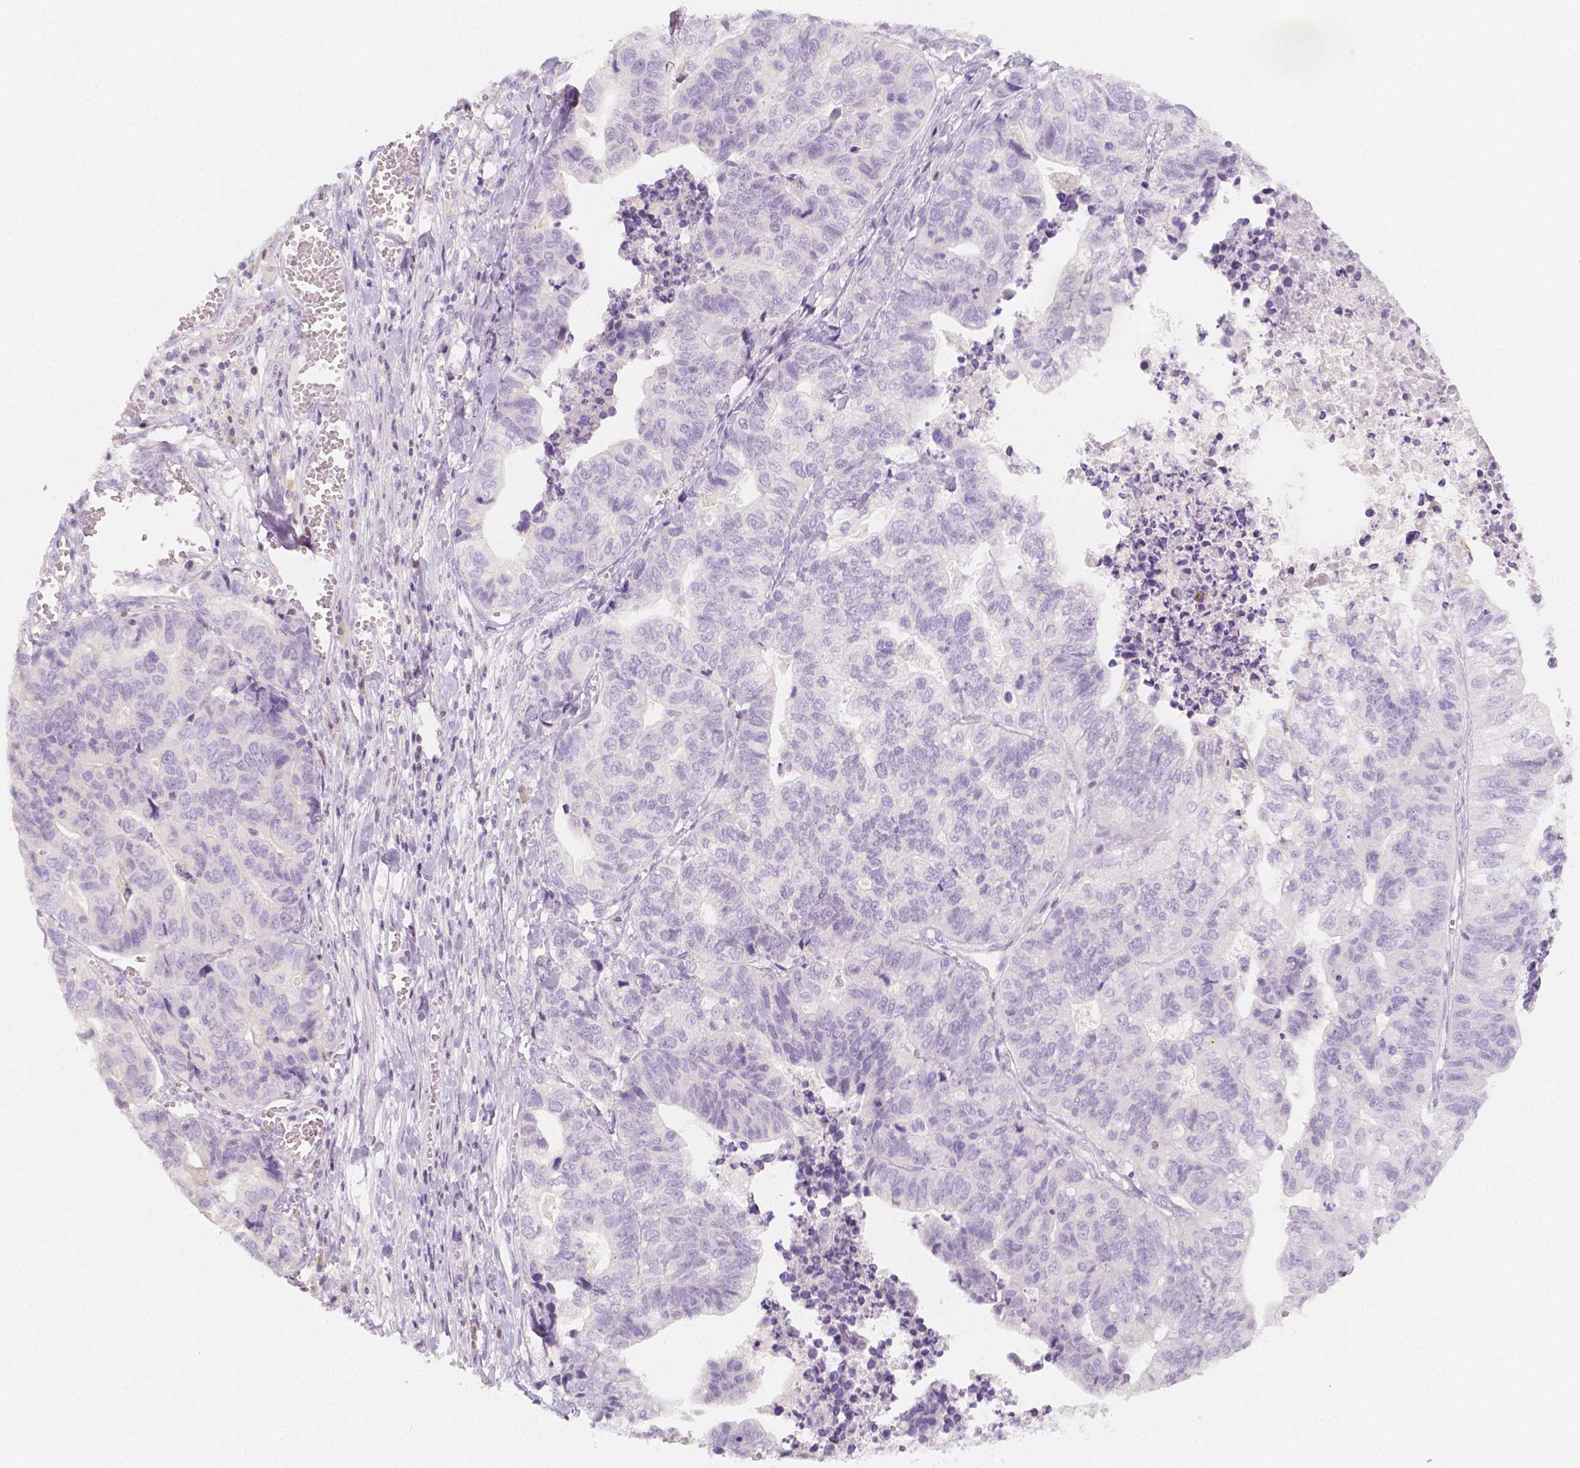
{"staining": {"intensity": "negative", "quantity": "none", "location": "none"}, "tissue": "stomach cancer", "cell_type": "Tumor cells", "image_type": "cancer", "snomed": [{"axis": "morphology", "description": "Adenocarcinoma, NOS"}, {"axis": "topography", "description": "Stomach, upper"}], "caption": "Tumor cells show no significant protein positivity in stomach cancer (adenocarcinoma).", "gene": "BATF", "patient": {"sex": "female", "age": 67}}